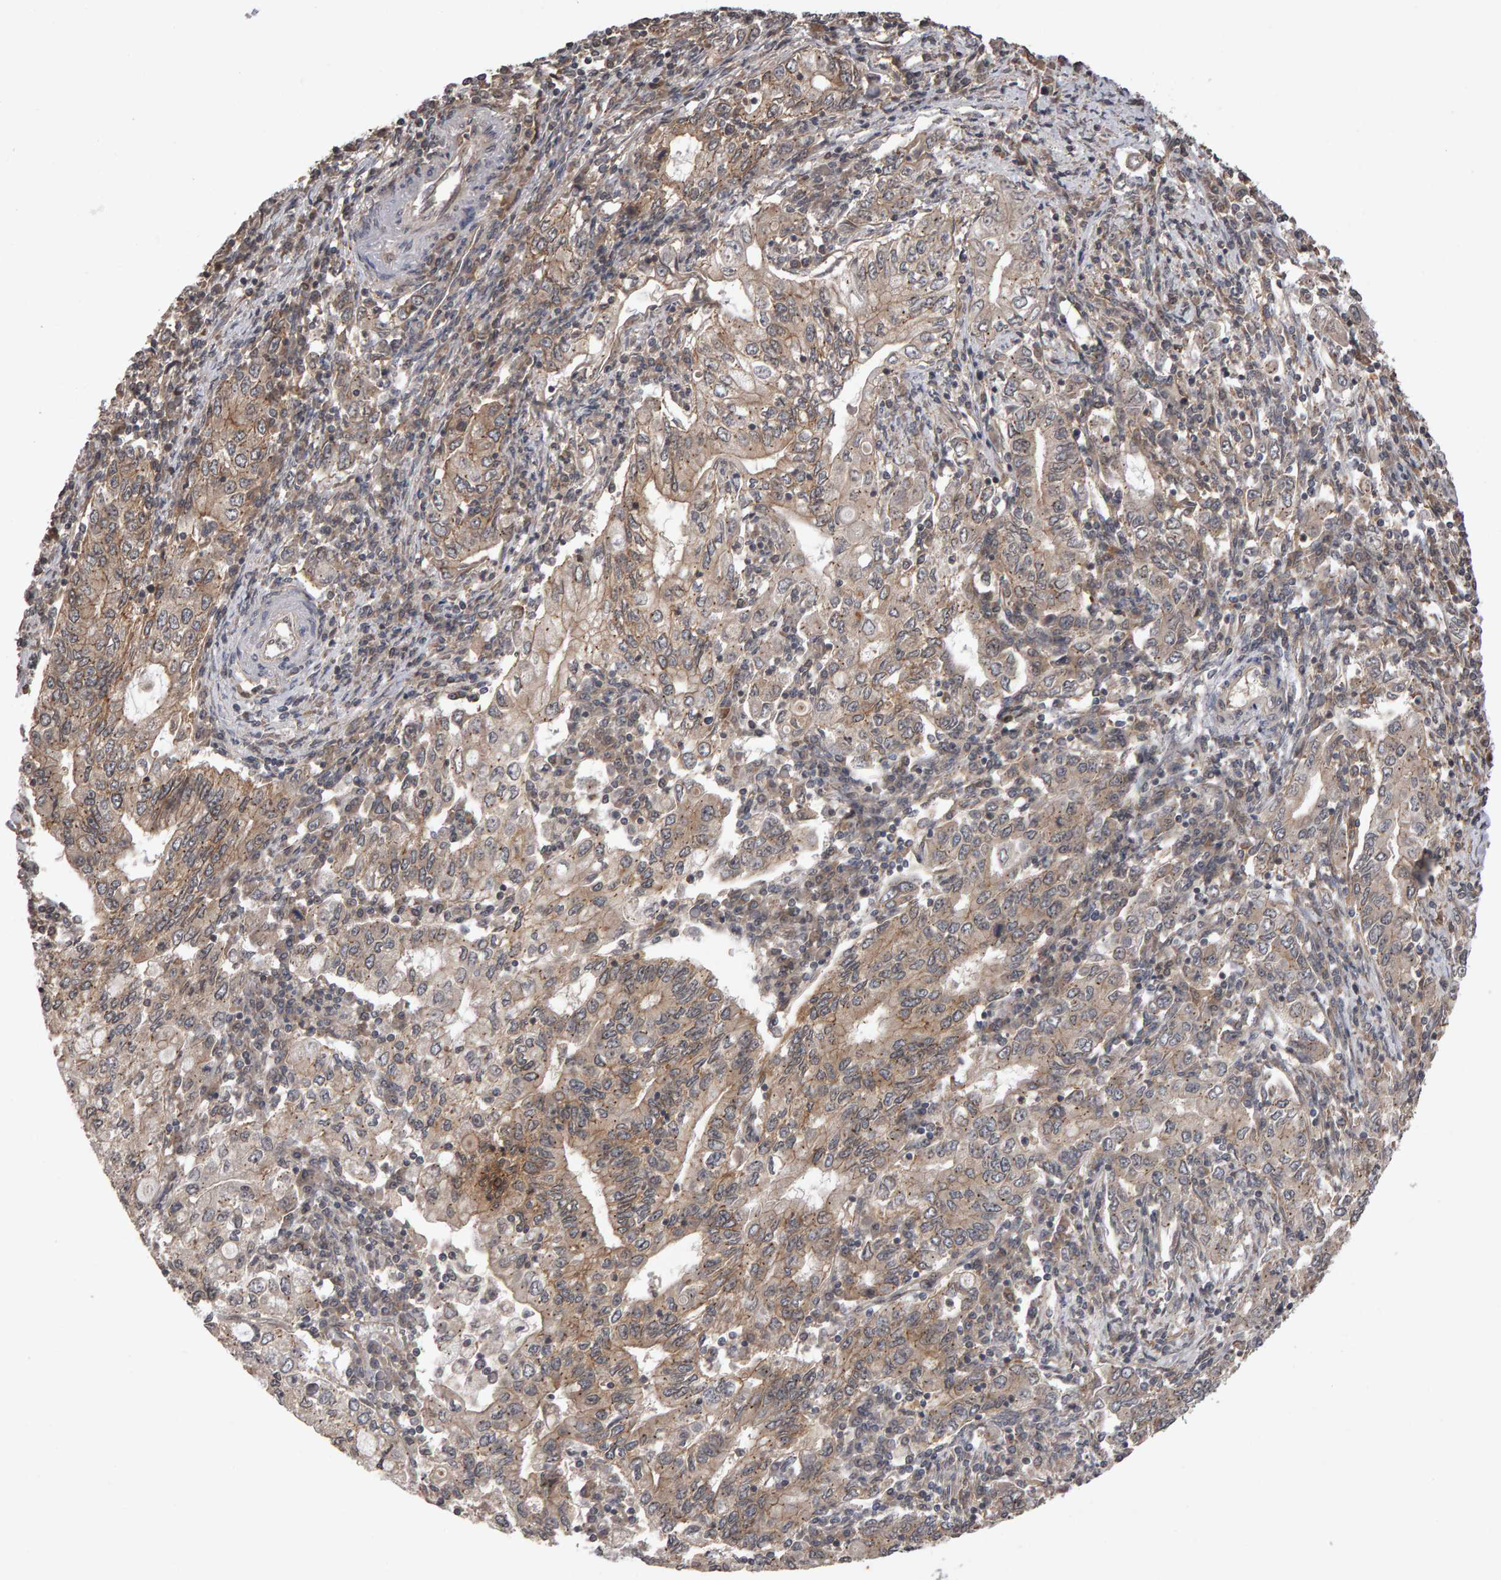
{"staining": {"intensity": "weak", "quantity": ">75%", "location": "cytoplasmic/membranous"}, "tissue": "stomach cancer", "cell_type": "Tumor cells", "image_type": "cancer", "snomed": [{"axis": "morphology", "description": "Adenocarcinoma, NOS"}, {"axis": "topography", "description": "Stomach, lower"}], "caption": "Protein analysis of adenocarcinoma (stomach) tissue demonstrates weak cytoplasmic/membranous staining in about >75% of tumor cells.", "gene": "SCRIB", "patient": {"sex": "female", "age": 72}}